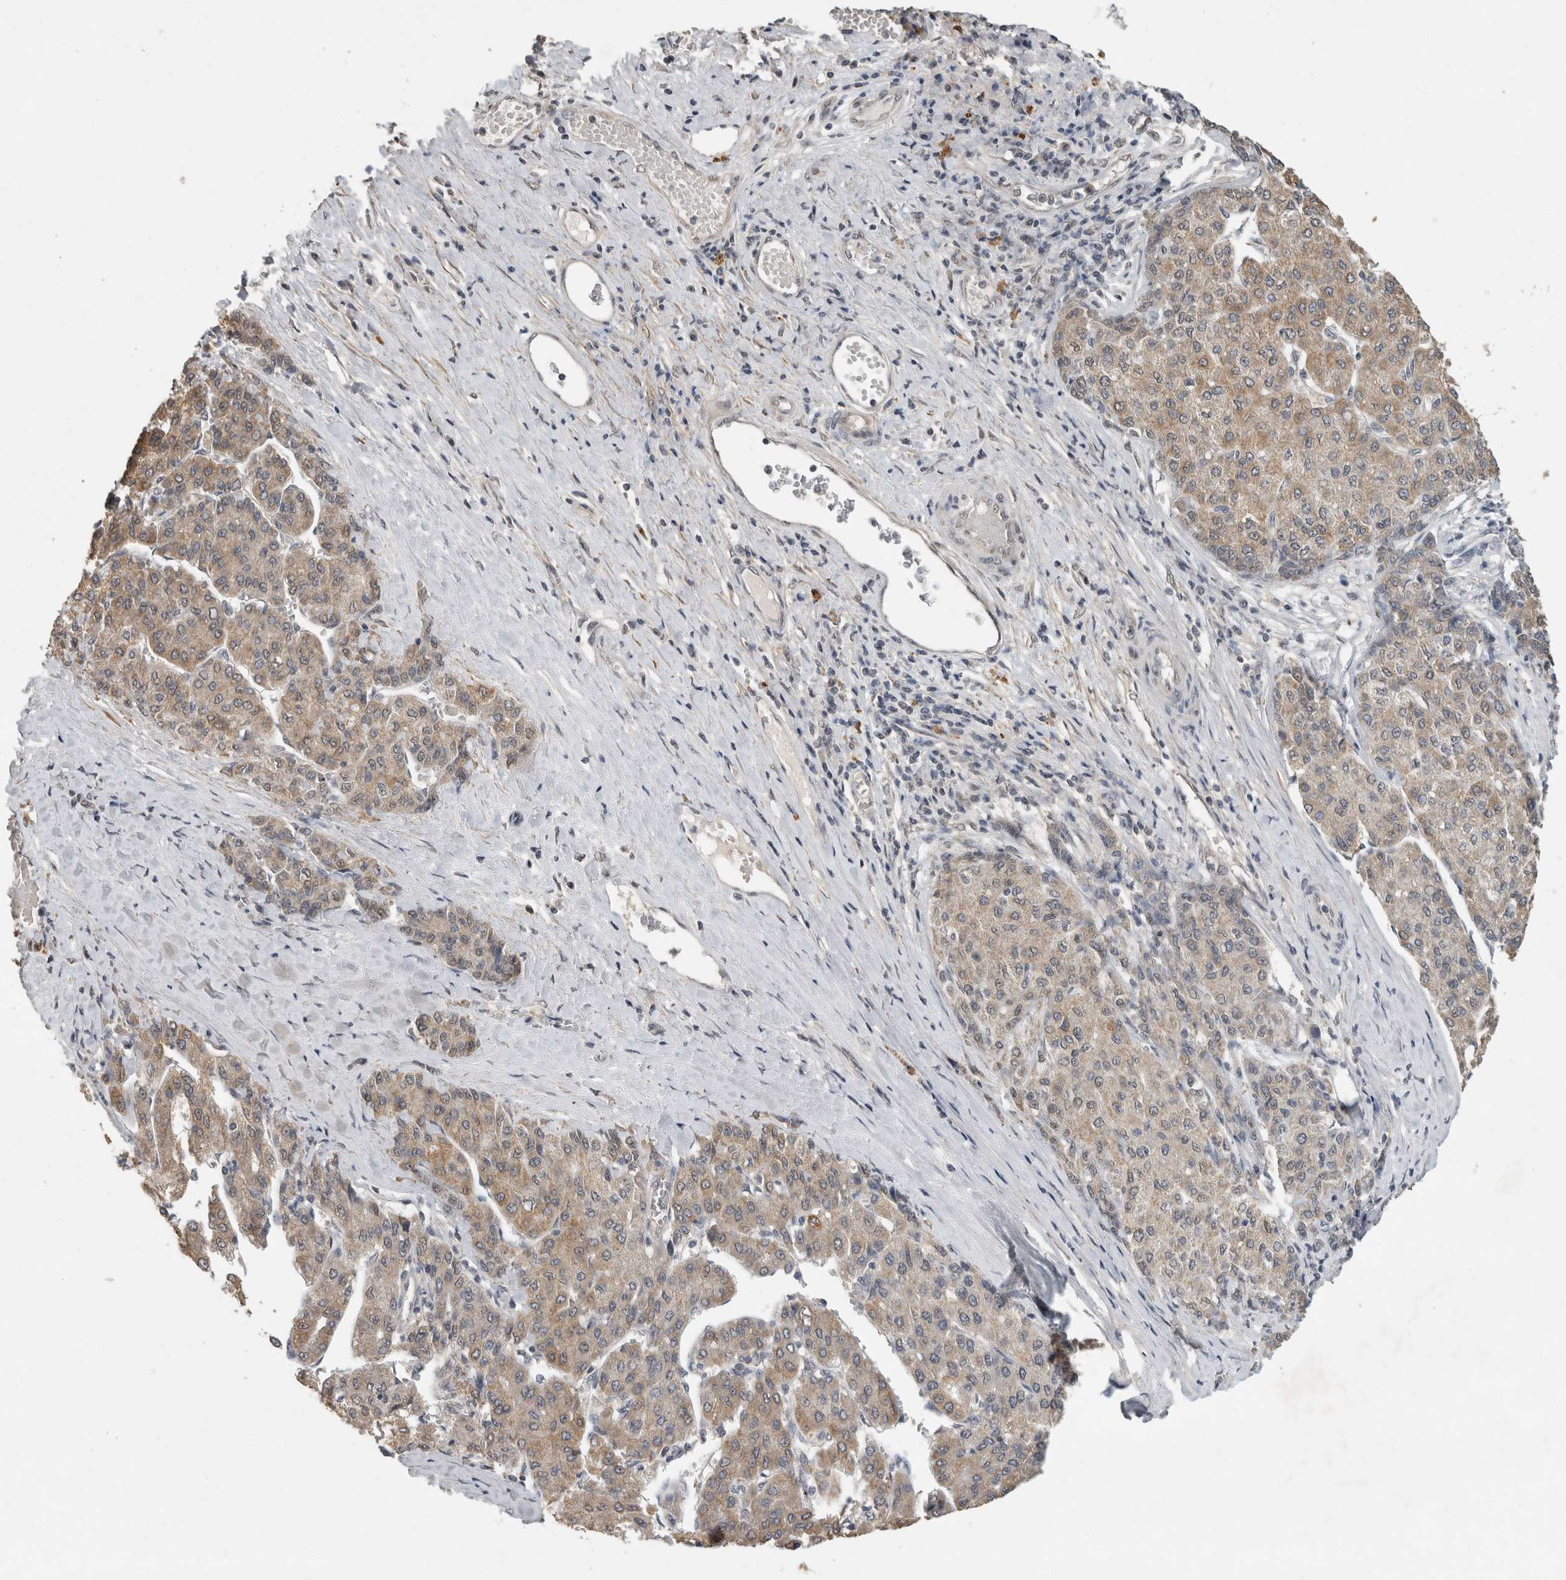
{"staining": {"intensity": "moderate", "quantity": ">75%", "location": "cytoplasmic/membranous"}, "tissue": "liver cancer", "cell_type": "Tumor cells", "image_type": "cancer", "snomed": [{"axis": "morphology", "description": "Carcinoma, Hepatocellular, NOS"}, {"axis": "topography", "description": "Liver"}], "caption": "The photomicrograph displays a brown stain indicating the presence of a protein in the cytoplasmic/membranous of tumor cells in liver hepatocellular carcinoma.", "gene": "RHPN1", "patient": {"sex": "male", "age": 65}}